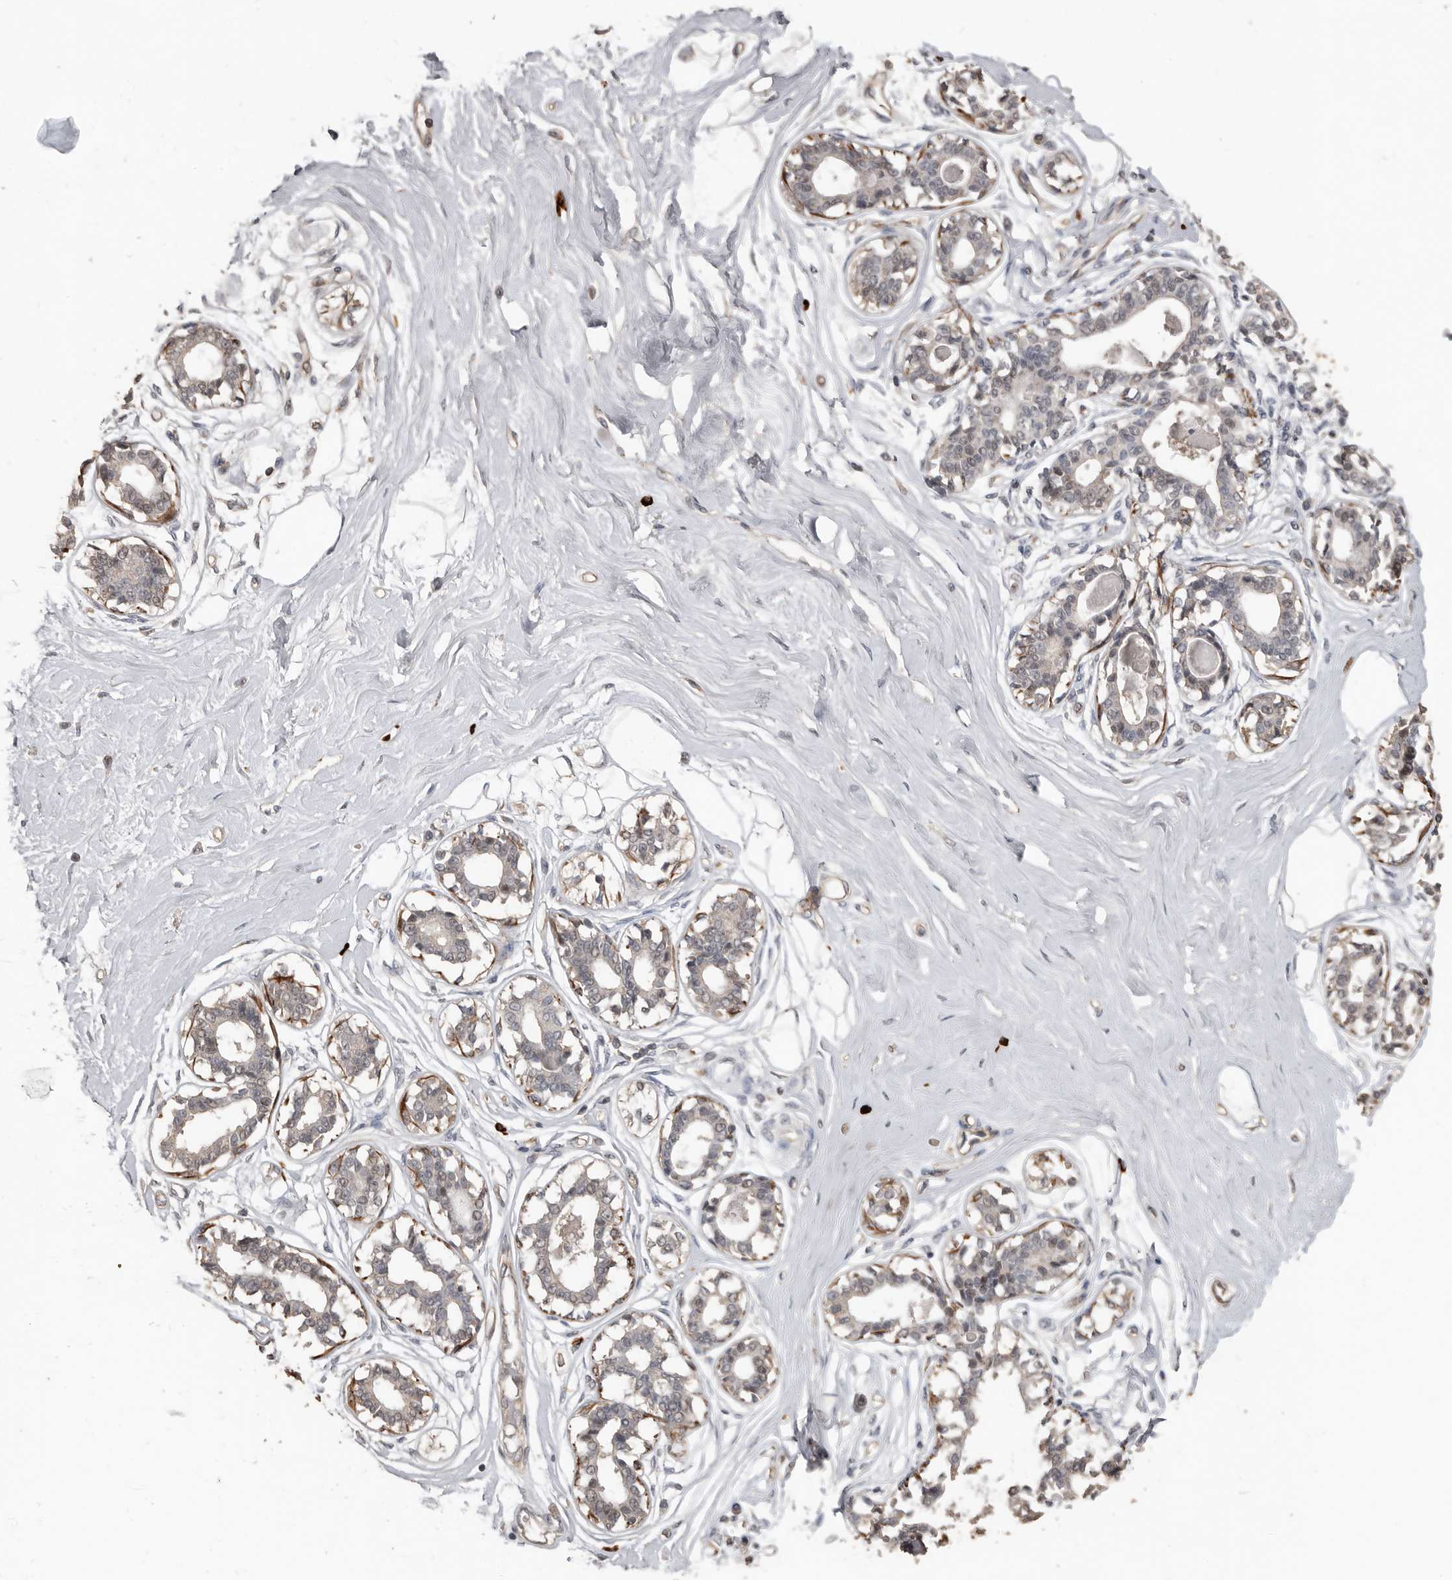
{"staining": {"intensity": "negative", "quantity": "none", "location": "none"}, "tissue": "breast", "cell_type": "Adipocytes", "image_type": "normal", "snomed": [{"axis": "morphology", "description": "Normal tissue, NOS"}, {"axis": "topography", "description": "Breast"}], "caption": "Immunohistochemistry (IHC) of benign human breast shows no positivity in adipocytes.", "gene": "BAMBI", "patient": {"sex": "female", "age": 45}}